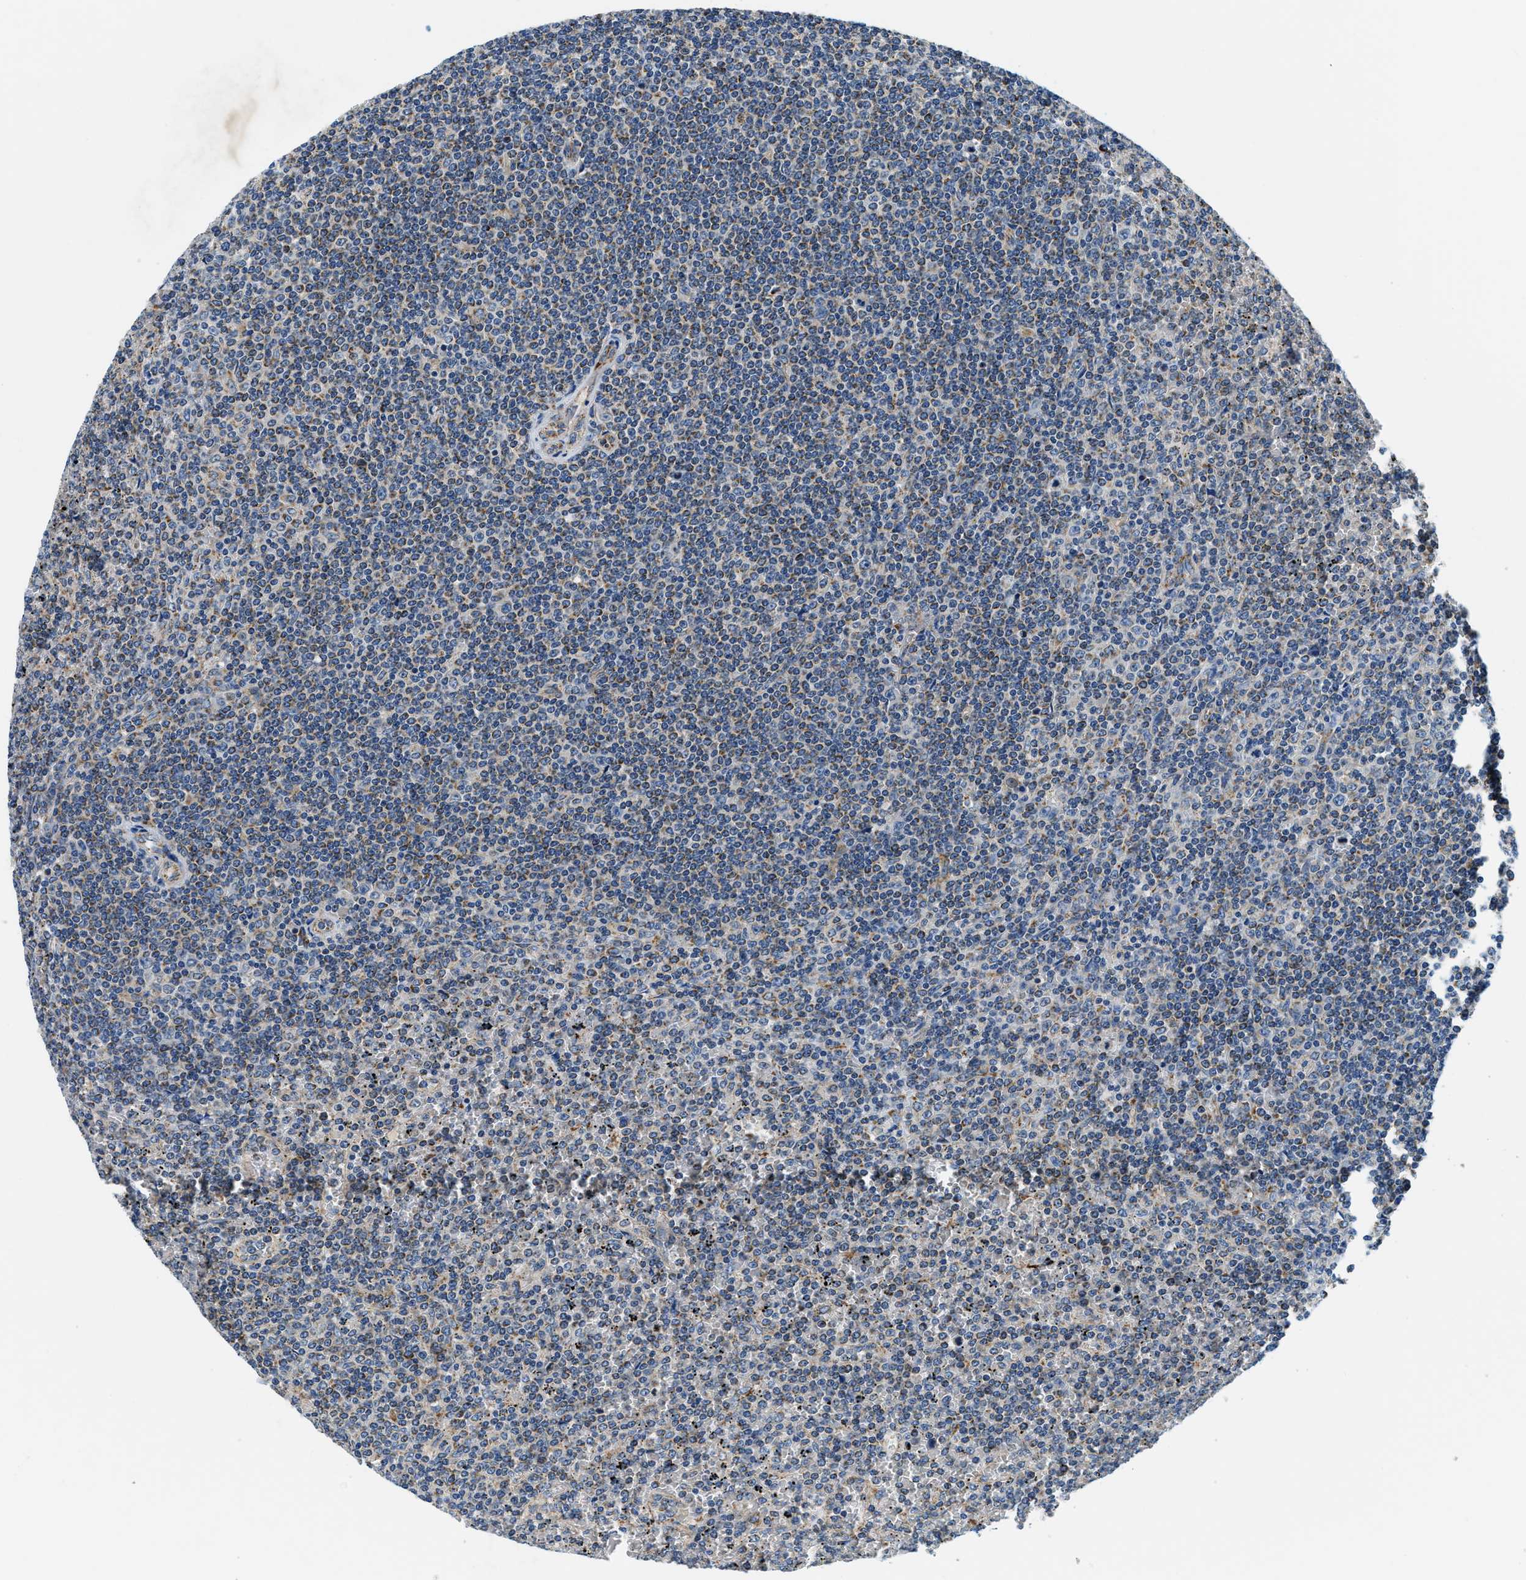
{"staining": {"intensity": "negative", "quantity": "none", "location": "none"}, "tissue": "lymphoma", "cell_type": "Tumor cells", "image_type": "cancer", "snomed": [{"axis": "morphology", "description": "Malignant lymphoma, non-Hodgkin's type, Low grade"}, {"axis": "topography", "description": "Spleen"}], "caption": "Immunohistochemistry photomicrograph of human lymphoma stained for a protein (brown), which demonstrates no expression in tumor cells.", "gene": "SAMD4B", "patient": {"sex": "female", "age": 19}}